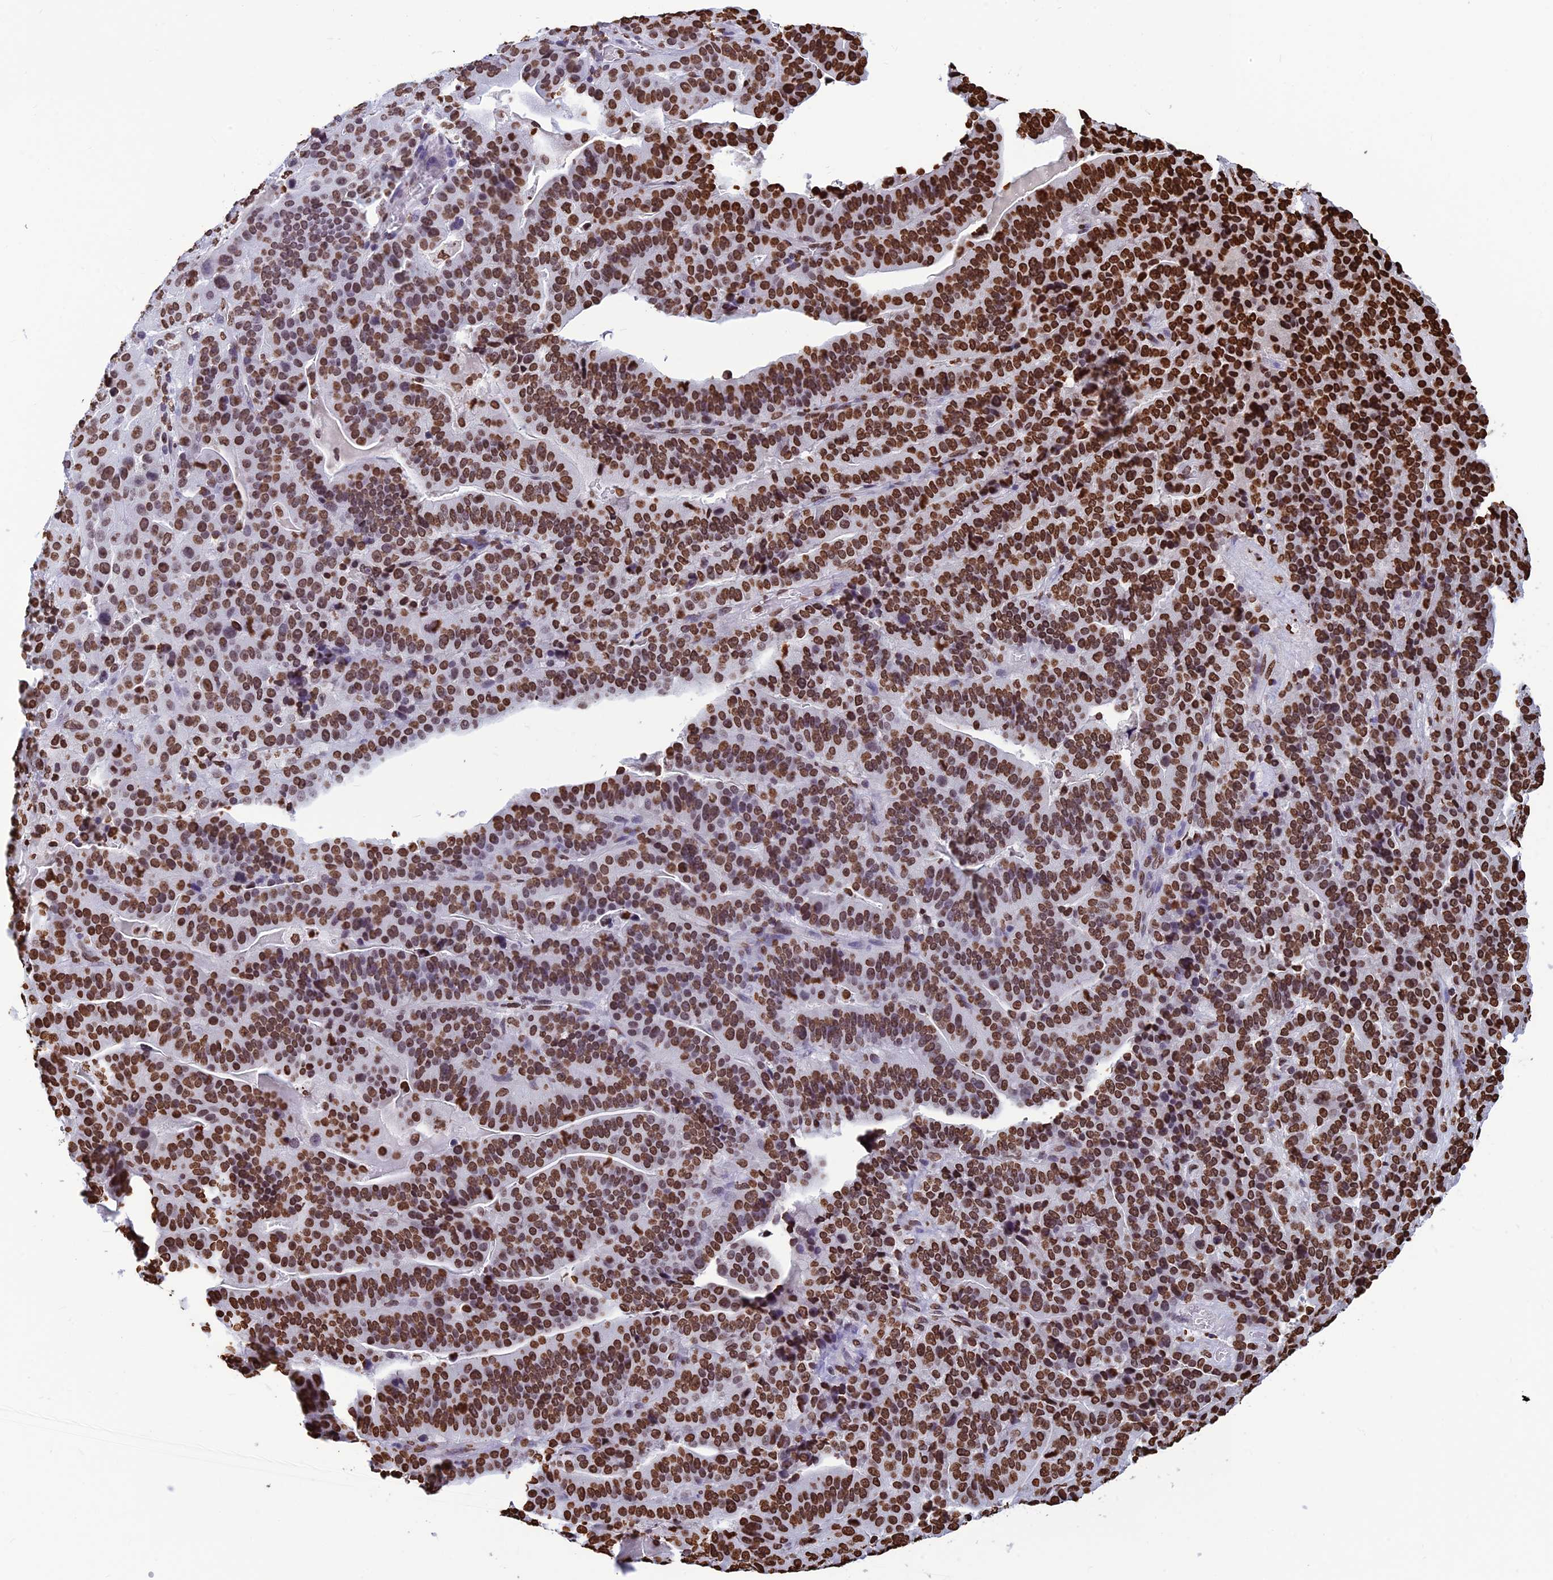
{"staining": {"intensity": "strong", "quantity": ">75%", "location": "nuclear"}, "tissue": "stomach cancer", "cell_type": "Tumor cells", "image_type": "cancer", "snomed": [{"axis": "morphology", "description": "Adenocarcinoma, NOS"}, {"axis": "topography", "description": "Stomach"}], "caption": "Stomach cancer (adenocarcinoma) was stained to show a protein in brown. There is high levels of strong nuclear expression in about >75% of tumor cells. The protein is stained brown, and the nuclei are stained in blue (DAB IHC with brightfield microscopy, high magnification).", "gene": "AKAP17A", "patient": {"sex": "male", "age": 48}}